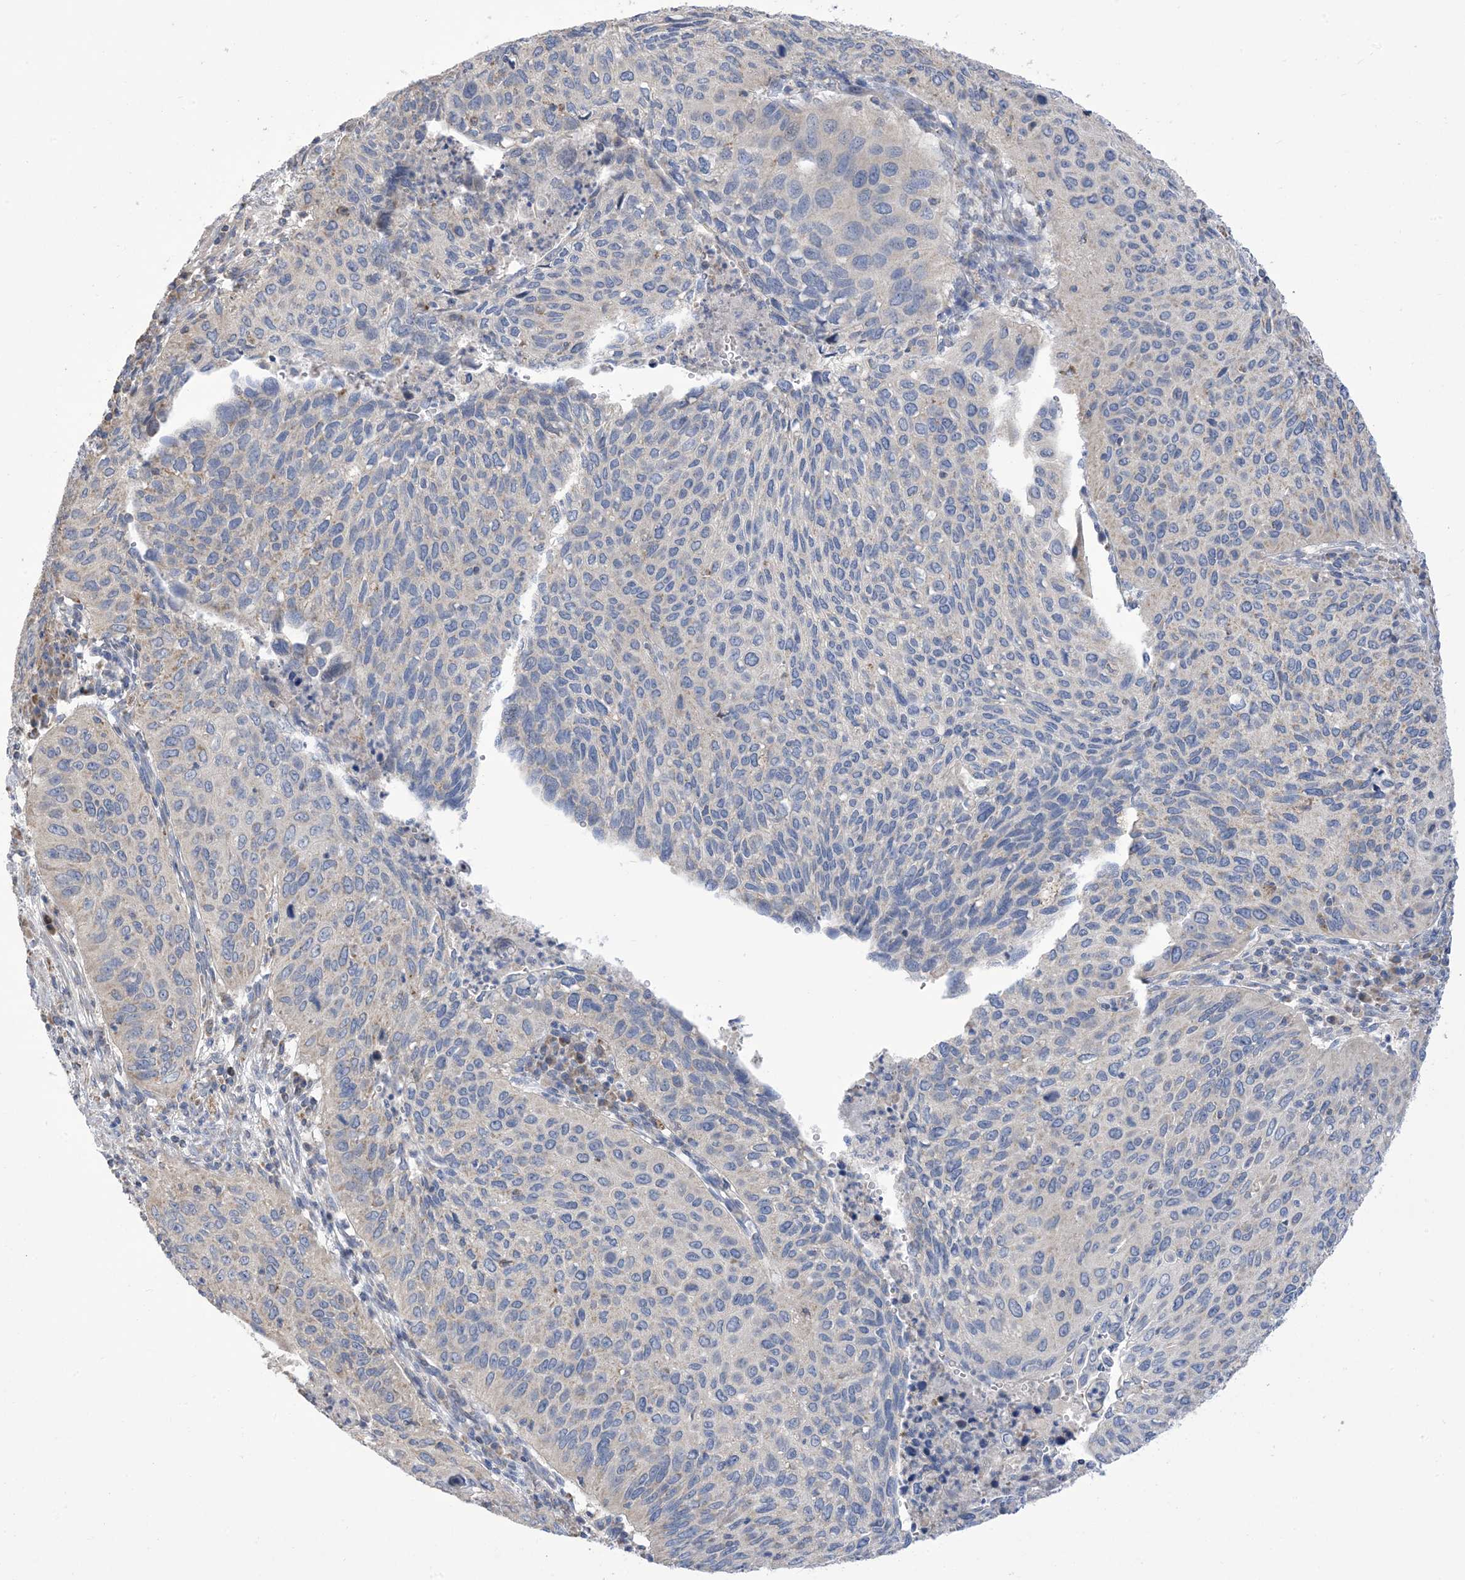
{"staining": {"intensity": "weak", "quantity": "<25%", "location": "cytoplasmic/membranous"}, "tissue": "cervical cancer", "cell_type": "Tumor cells", "image_type": "cancer", "snomed": [{"axis": "morphology", "description": "Squamous cell carcinoma, NOS"}, {"axis": "topography", "description": "Cervix"}], "caption": "A photomicrograph of human cervical cancer (squamous cell carcinoma) is negative for staining in tumor cells.", "gene": "CLEC16A", "patient": {"sex": "female", "age": 38}}